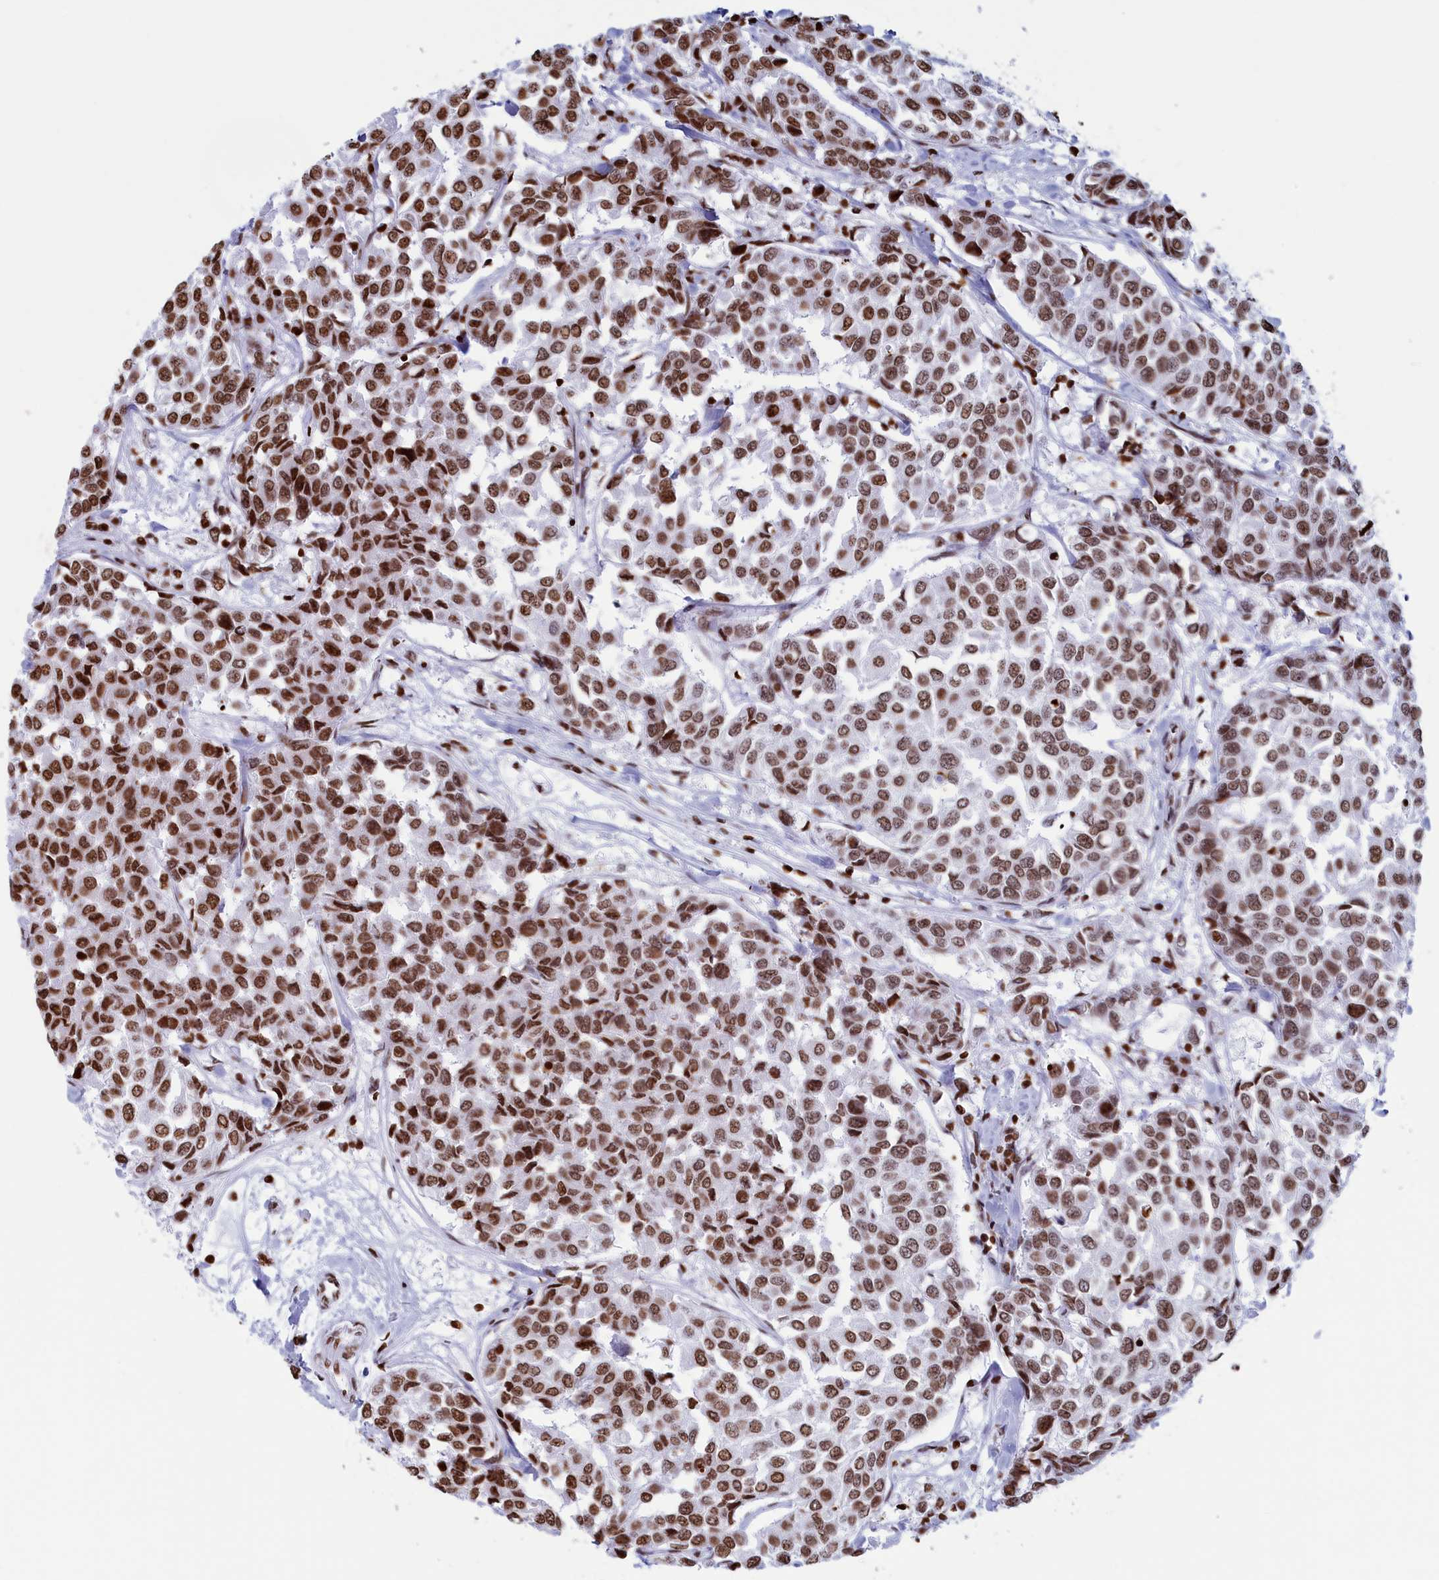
{"staining": {"intensity": "strong", "quantity": ">75%", "location": "nuclear"}, "tissue": "breast cancer", "cell_type": "Tumor cells", "image_type": "cancer", "snomed": [{"axis": "morphology", "description": "Duct carcinoma"}, {"axis": "topography", "description": "Breast"}], "caption": "The histopathology image displays a brown stain indicating the presence of a protein in the nuclear of tumor cells in breast cancer.", "gene": "APOBEC3A", "patient": {"sex": "female", "age": 55}}